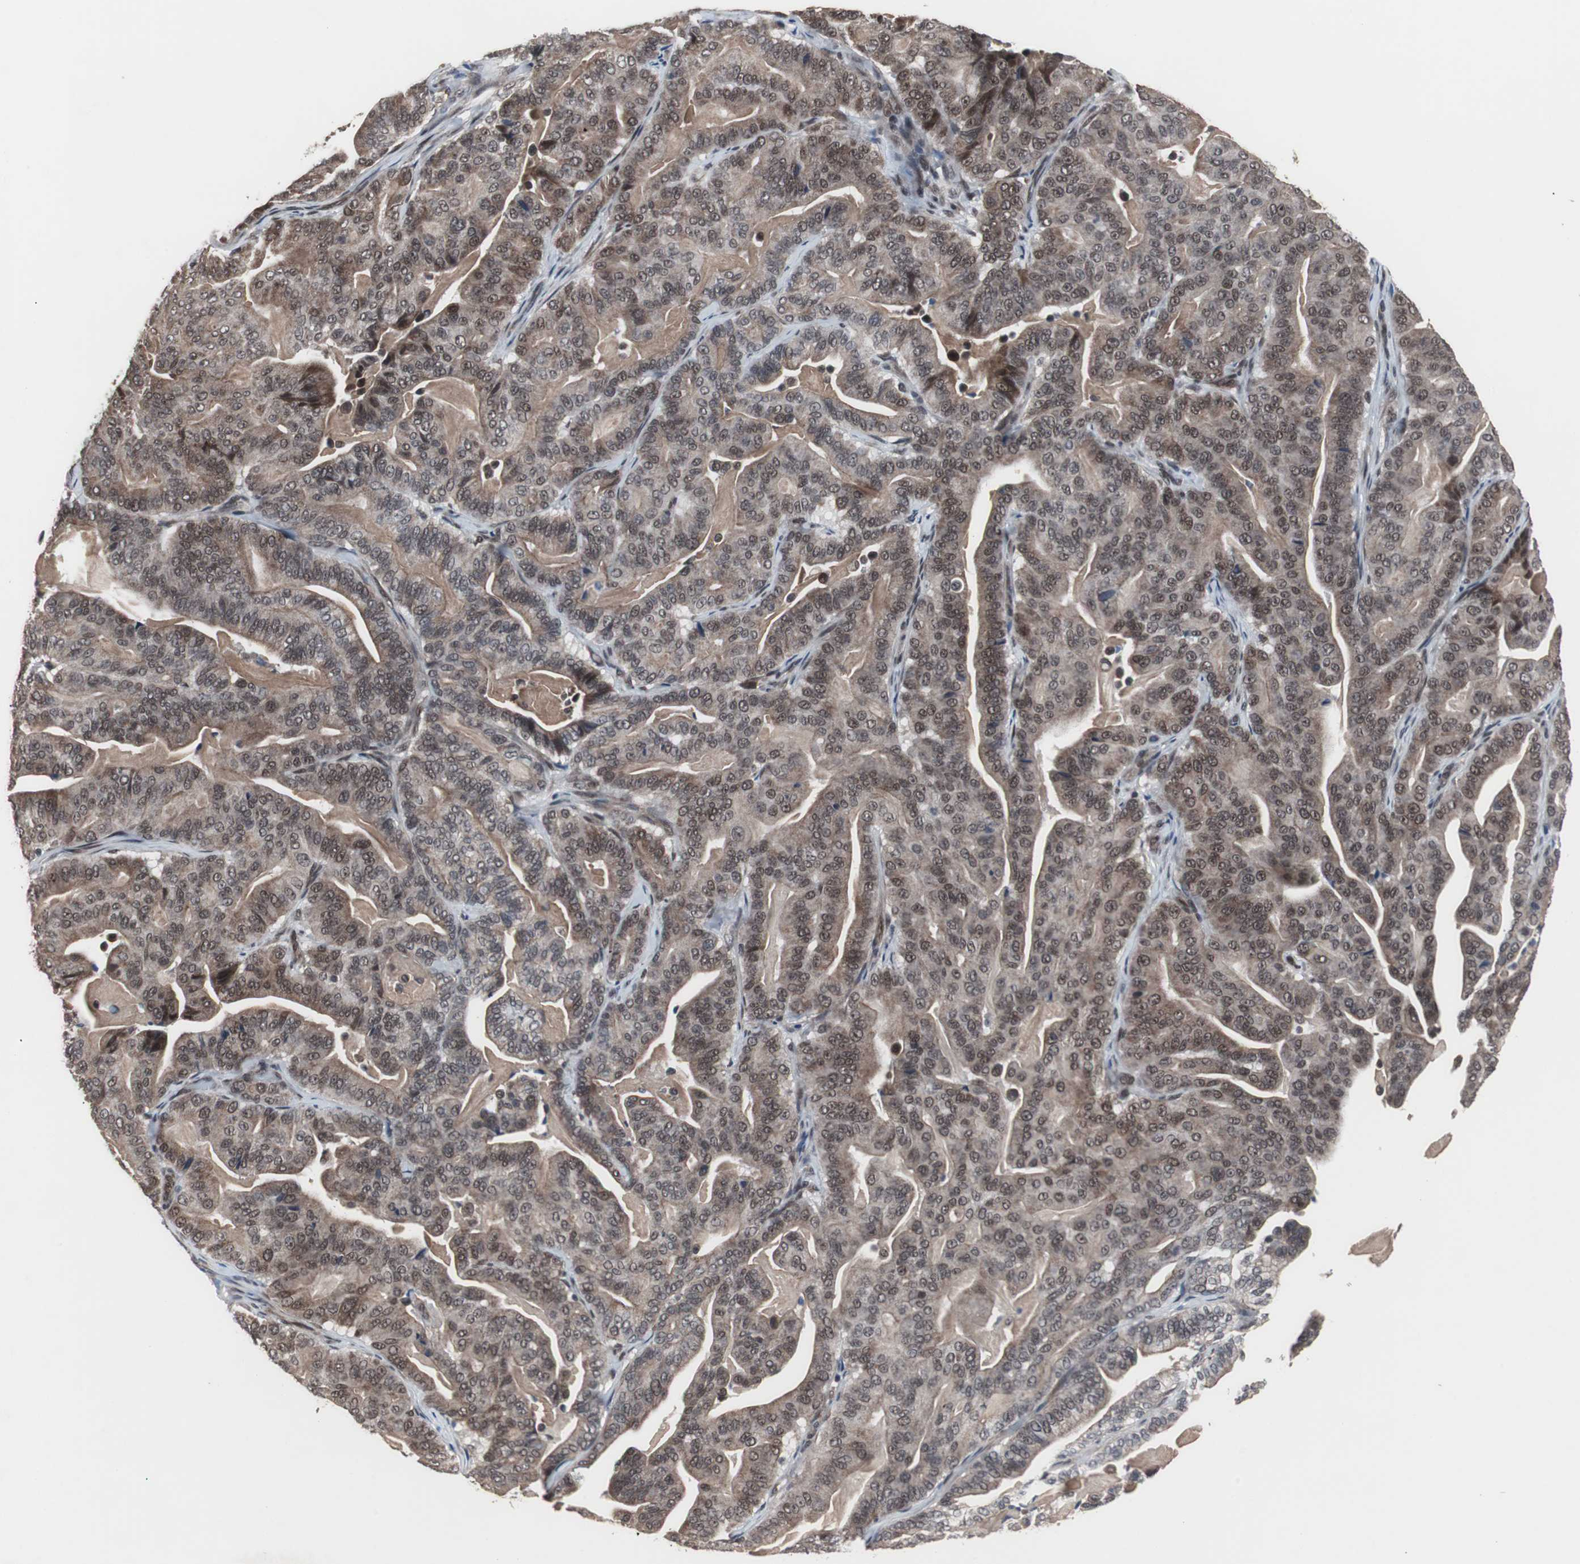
{"staining": {"intensity": "moderate", "quantity": ">75%", "location": "cytoplasmic/membranous,nuclear"}, "tissue": "pancreatic cancer", "cell_type": "Tumor cells", "image_type": "cancer", "snomed": [{"axis": "morphology", "description": "Adenocarcinoma, NOS"}, {"axis": "topography", "description": "Pancreas"}], "caption": "Moderate cytoplasmic/membranous and nuclear protein expression is present in approximately >75% of tumor cells in adenocarcinoma (pancreatic). Using DAB (3,3'-diaminobenzidine) (brown) and hematoxylin (blue) stains, captured at high magnification using brightfield microscopy.", "gene": "GTF2F2", "patient": {"sex": "male", "age": 63}}